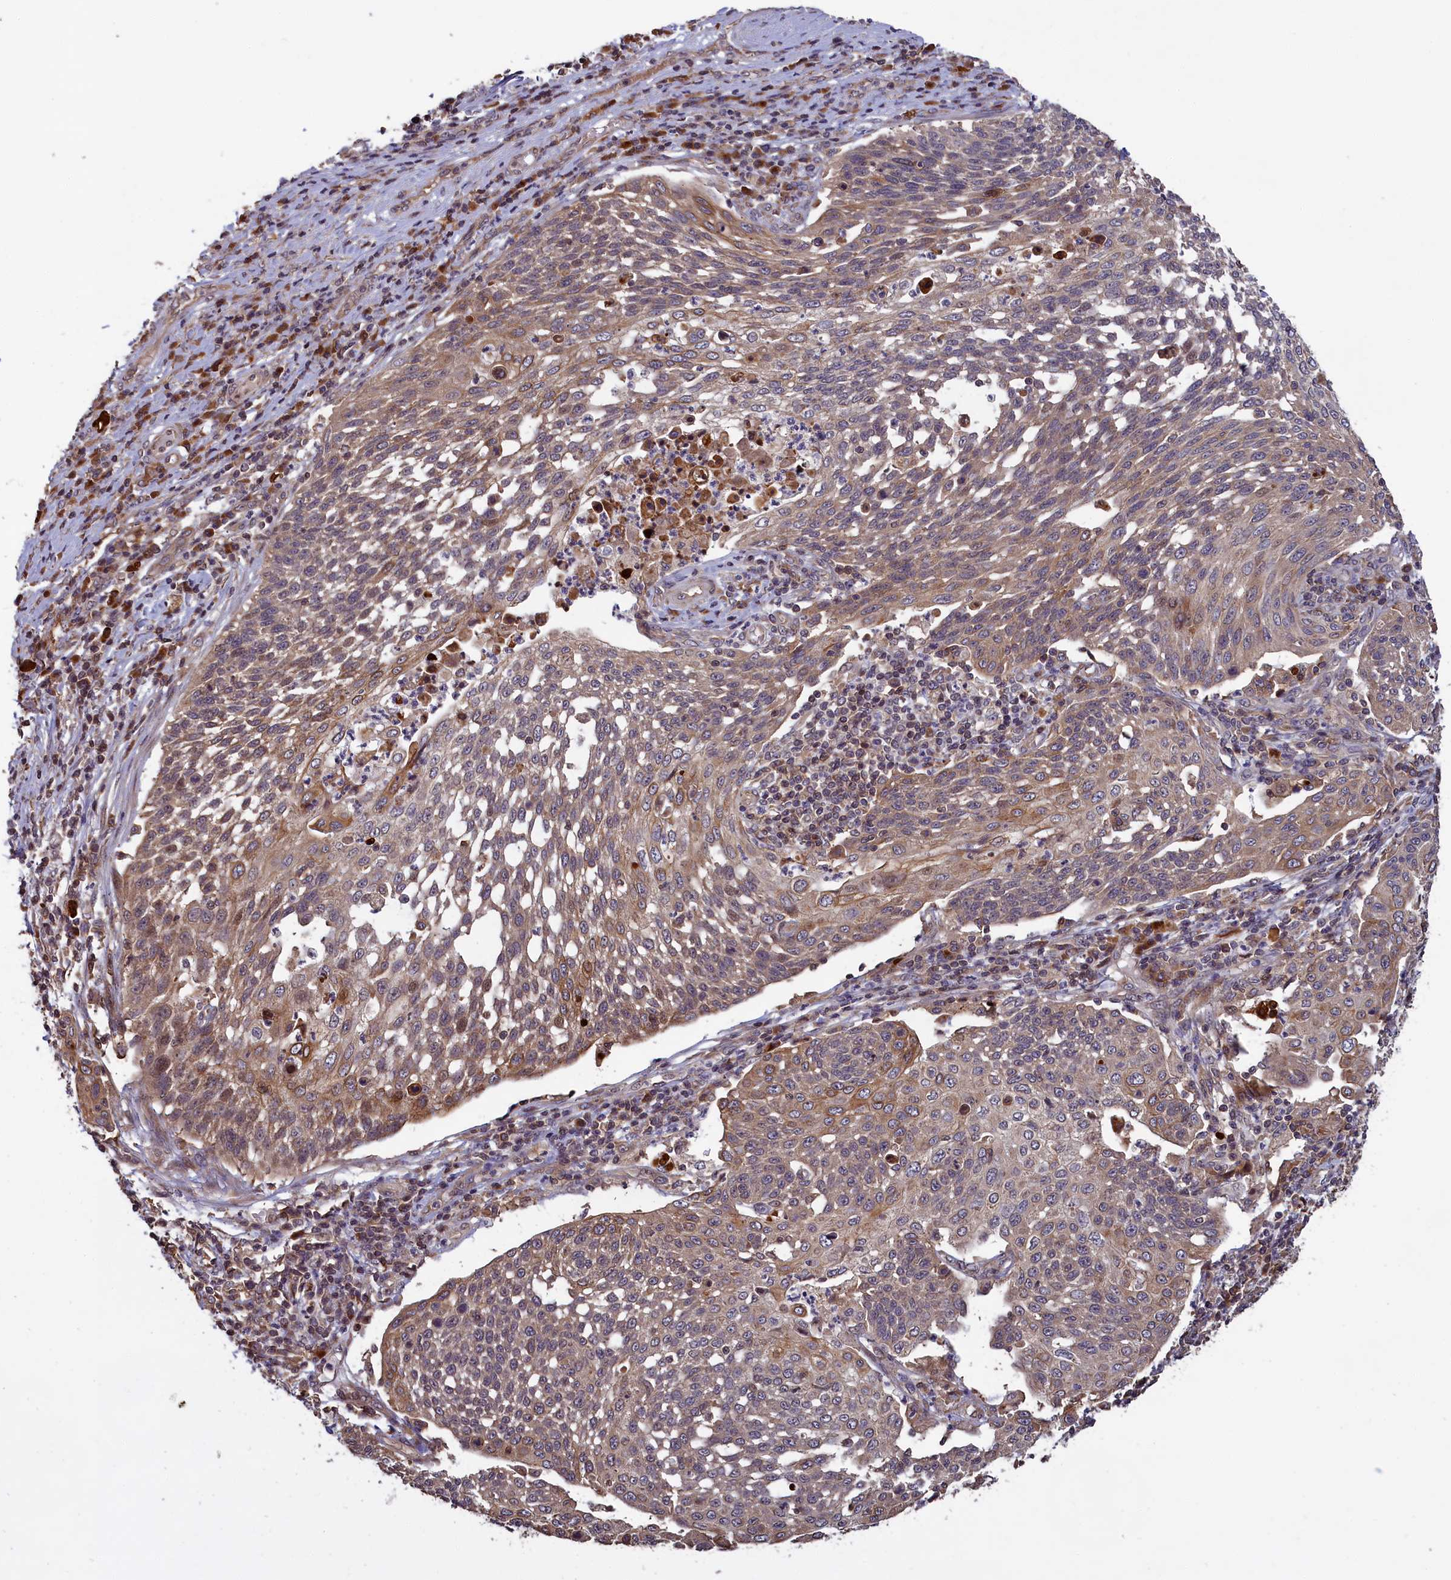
{"staining": {"intensity": "moderate", "quantity": "25%-75%", "location": "cytoplasmic/membranous"}, "tissue": "cervical cancer", "cell_type": "Tumor cells", "image_type": "cancer", "snomed": [{"axis": "morphology", "description": "Squamous cell carcinoma, NOS"}, {"axis": "topography", "description": "Cervix"}], "caption": "Protein staining displays moderate cytoplasmic/membranous positivity in about 25%-75% of tumor cells in cervical cancer.", "gene": "DENND1B", "patient": {"sex": "female", "age": 34}}